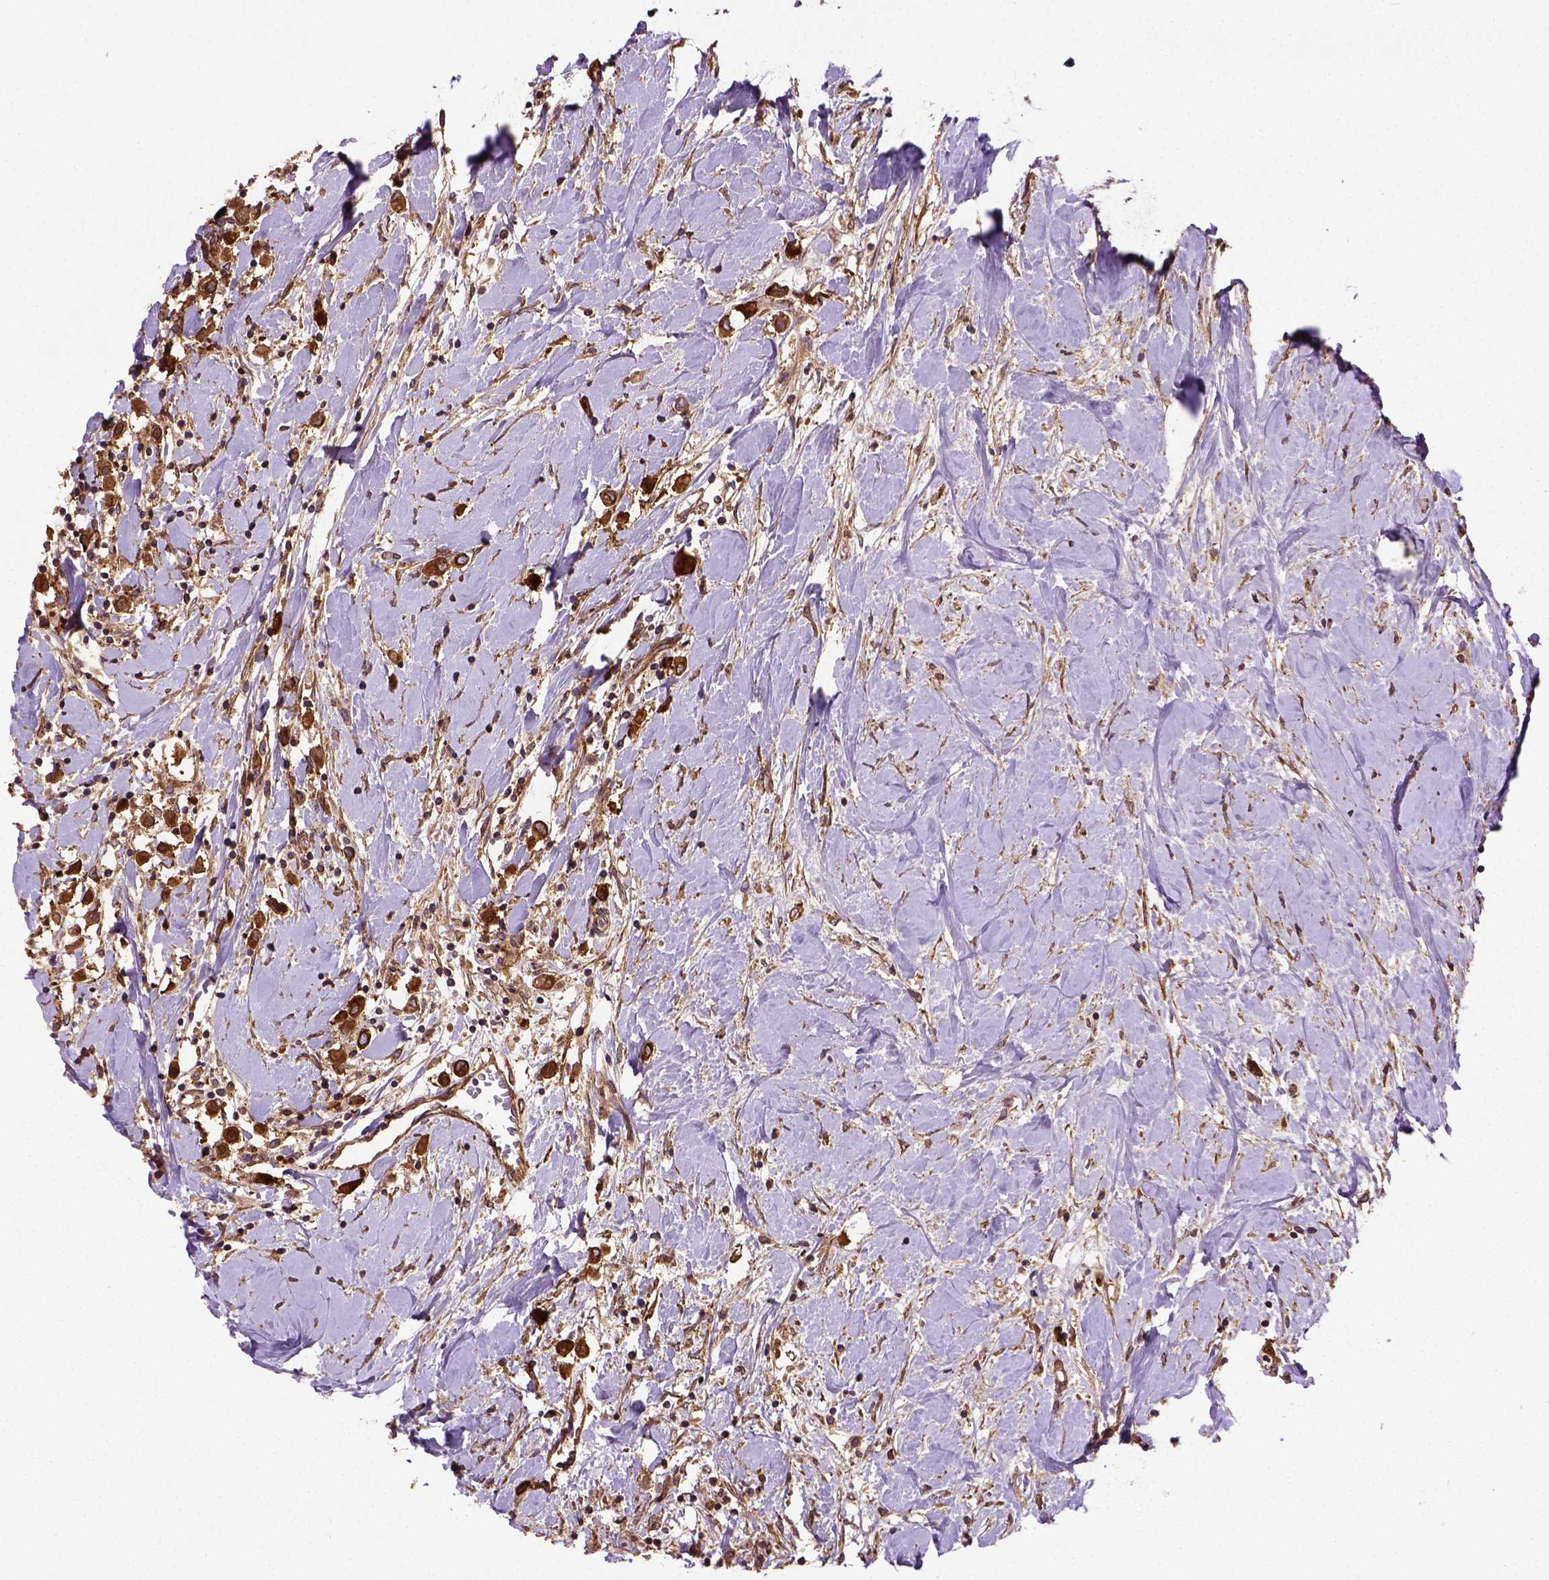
{"staining": {"intensity": "strong", "quantity": ">75%", "location": "cytoplasmic/membranous"}, "tissue": "breast cancer", "cell_type": "Tumor cells", "image_type": "cancer", "snomed": [{"axis": "morphology", "description": "Duct carcinoma"}, {"axis": "topography", "description": "Breast"}], "caption": "Strong cytoplasmic/membranous protein expression is appreciated in approximately >75% of tumor cells in breast cancer (intraductal carcinoma).", "gene": "CAPRIN1", "patient": {"sex": "female", "age": 61}}